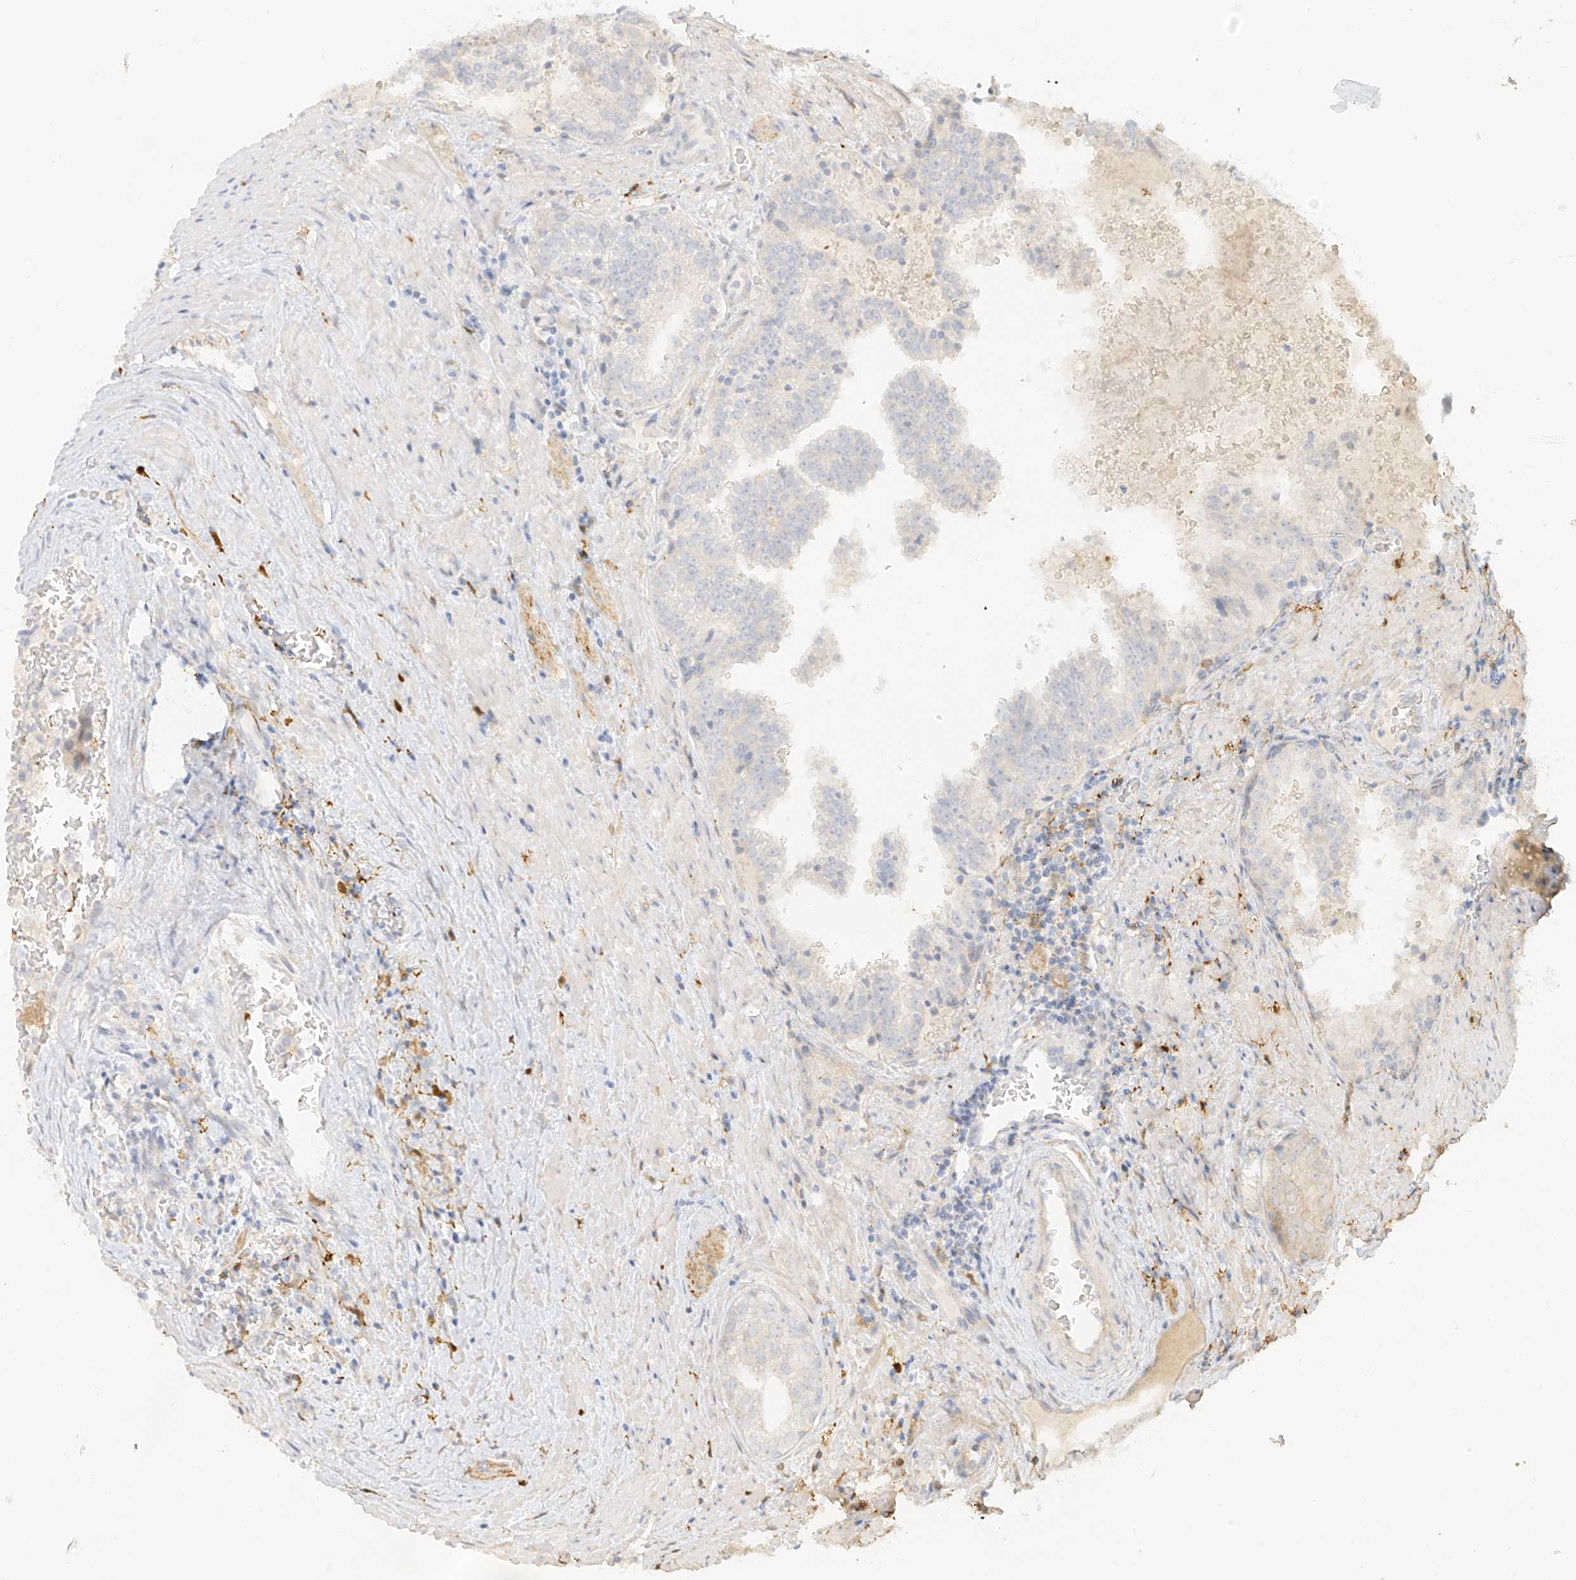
{"staining": {"intensity": "negative", "quantity": "none", "location": "none"}, "tissue": "prostate cancer", "cell_type": "Tumor cells", "image_type": "cancer", "snomed": [{"axis": "morphology", "description": "Adenocarcinoma, High grade"}, {"axis": "topography", "description": "Prostate"}], "caption": "This is a micrograph of IHC staining of adenocarcinoma (high-grade) (prostate), which shows no positivity in tumor cells.", "gene": "UPK1B", "patient": {"sex": "male", "age": 68}}